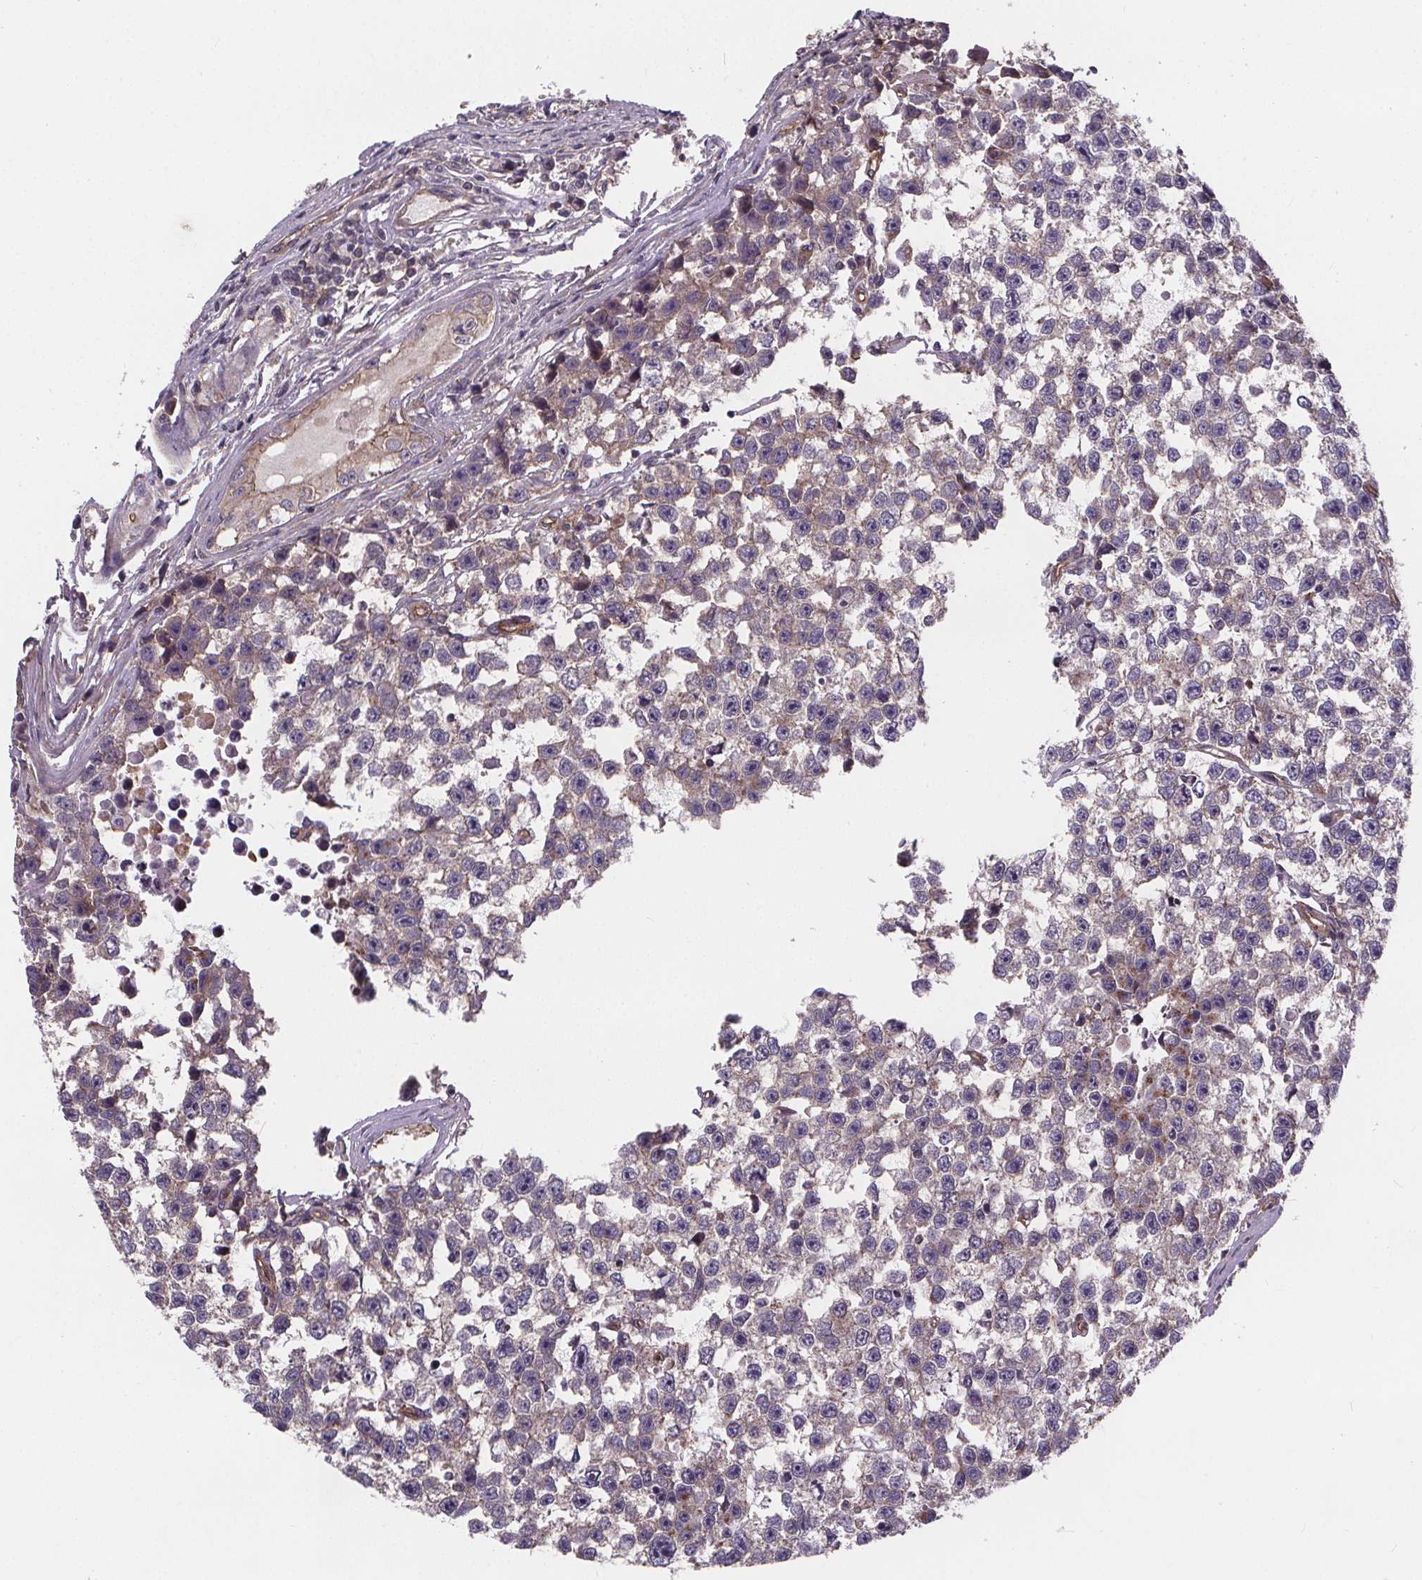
{"staining": {"intensity": "weak", "quantity": "25%-75%", "location": "cytoplasmic/membranous"}, "tissue": "testis cancer", "cell_type": "Tumor cells", "image_type": "cancer", "snomed": [{"axis": "morphology", "description": "Seminoma, NOS"}, {"axis": "topography", "description": "Testis"}], "caption": "Testis seminoma tissue shows weak cytoplasmic/membranous positivity in about 25%-75% of tumor cells", "gene": "CLINT1", "patient": {"sex": "male", "age": 26}}